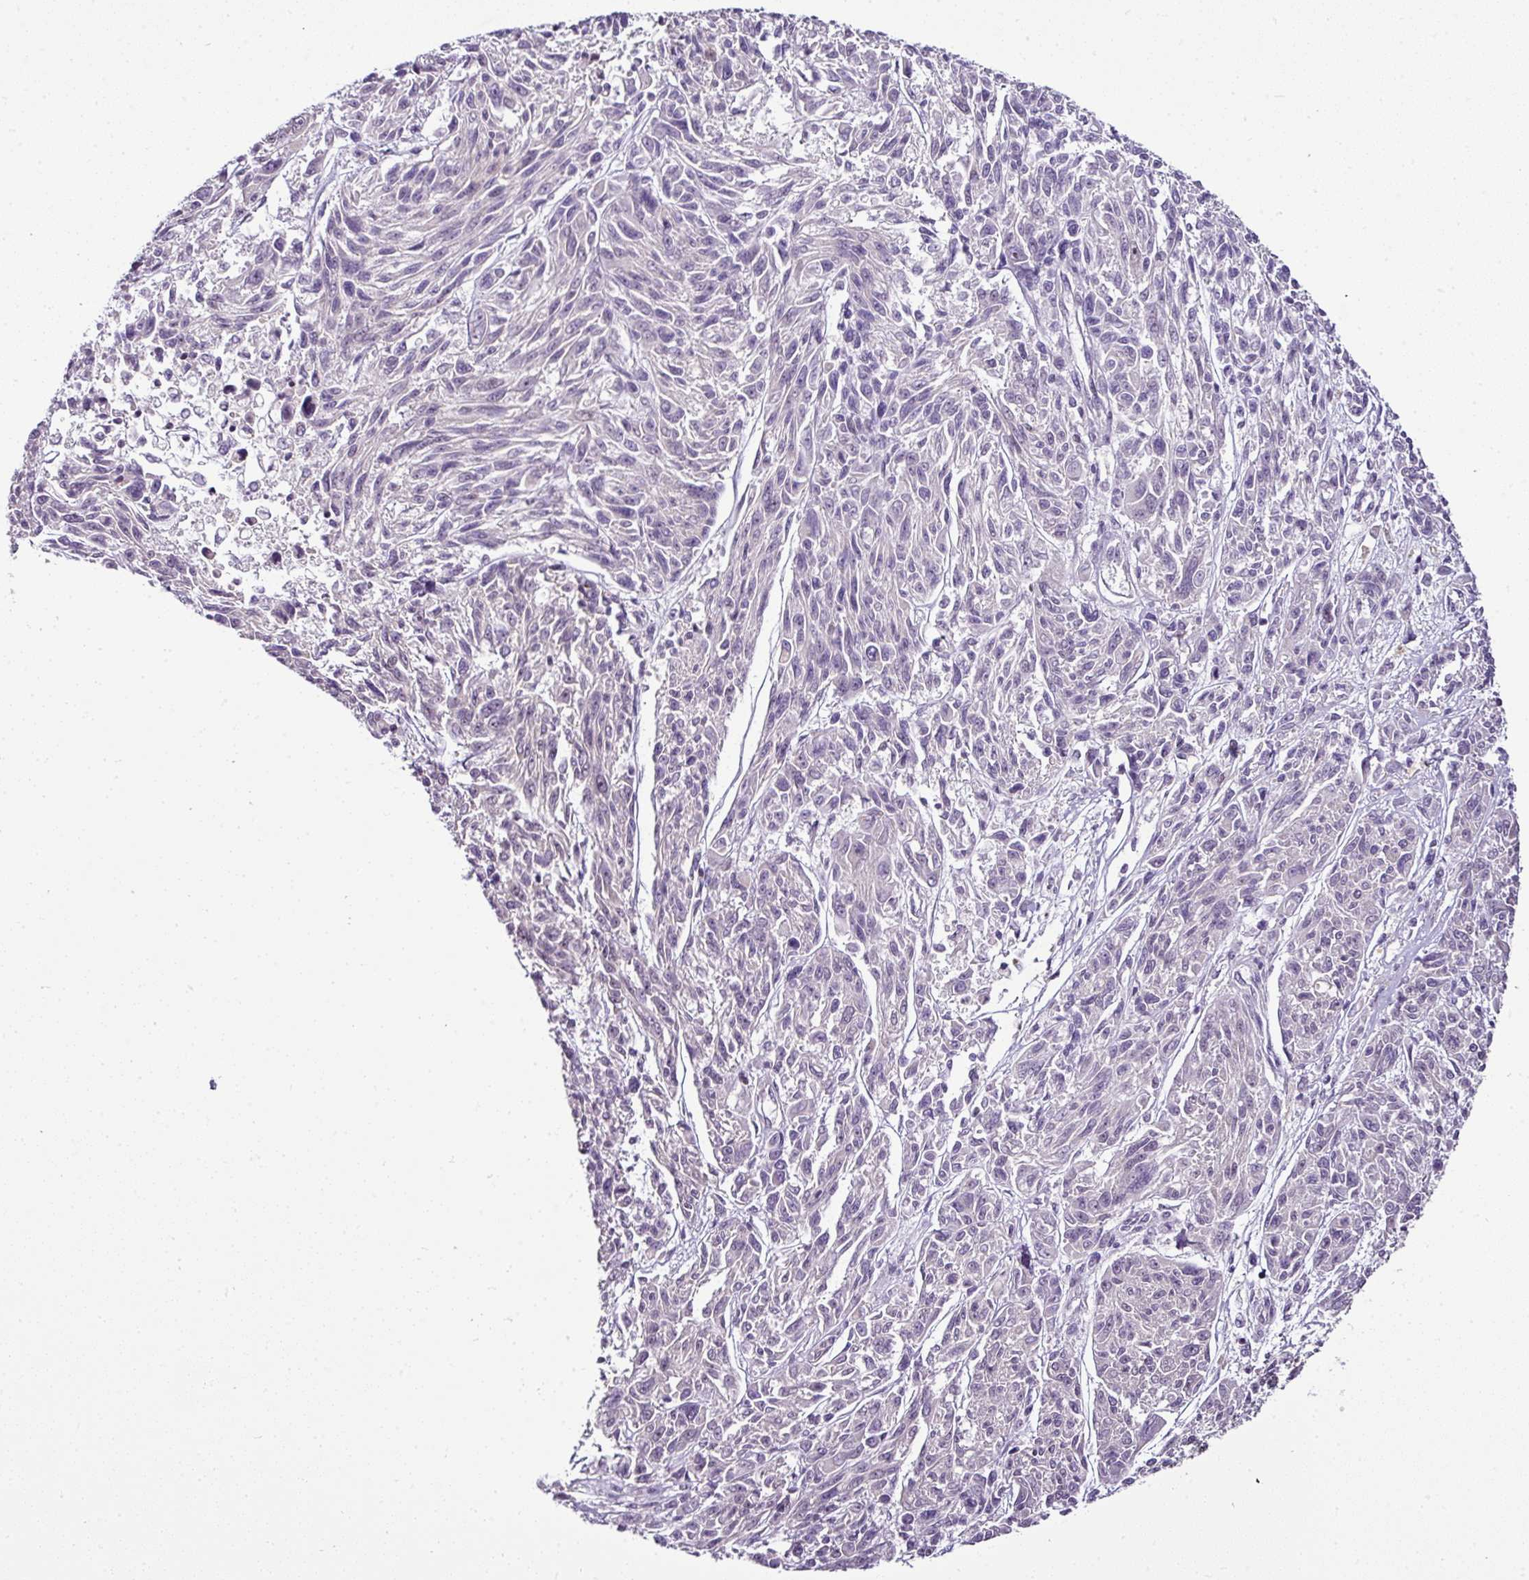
{"staining": {"intensity": "negative", "quantity": "none", "location": "none"}, "tissue": "melanoma", "cell_type": "Tumor cells", "image_type": "cancer", "snomed": [{"axis": "morphology", "description": "Malignant melanoma, NOS"}, {"axis": "topography", "description": "Skin"}], "caption": "The histopathology image displays no significant positivity in tumor cells of melanoma. (DAB IHC with hematoxylin counter stain).", "gene": "TEX30", "patient": {"sex": "male", "age": 53}}